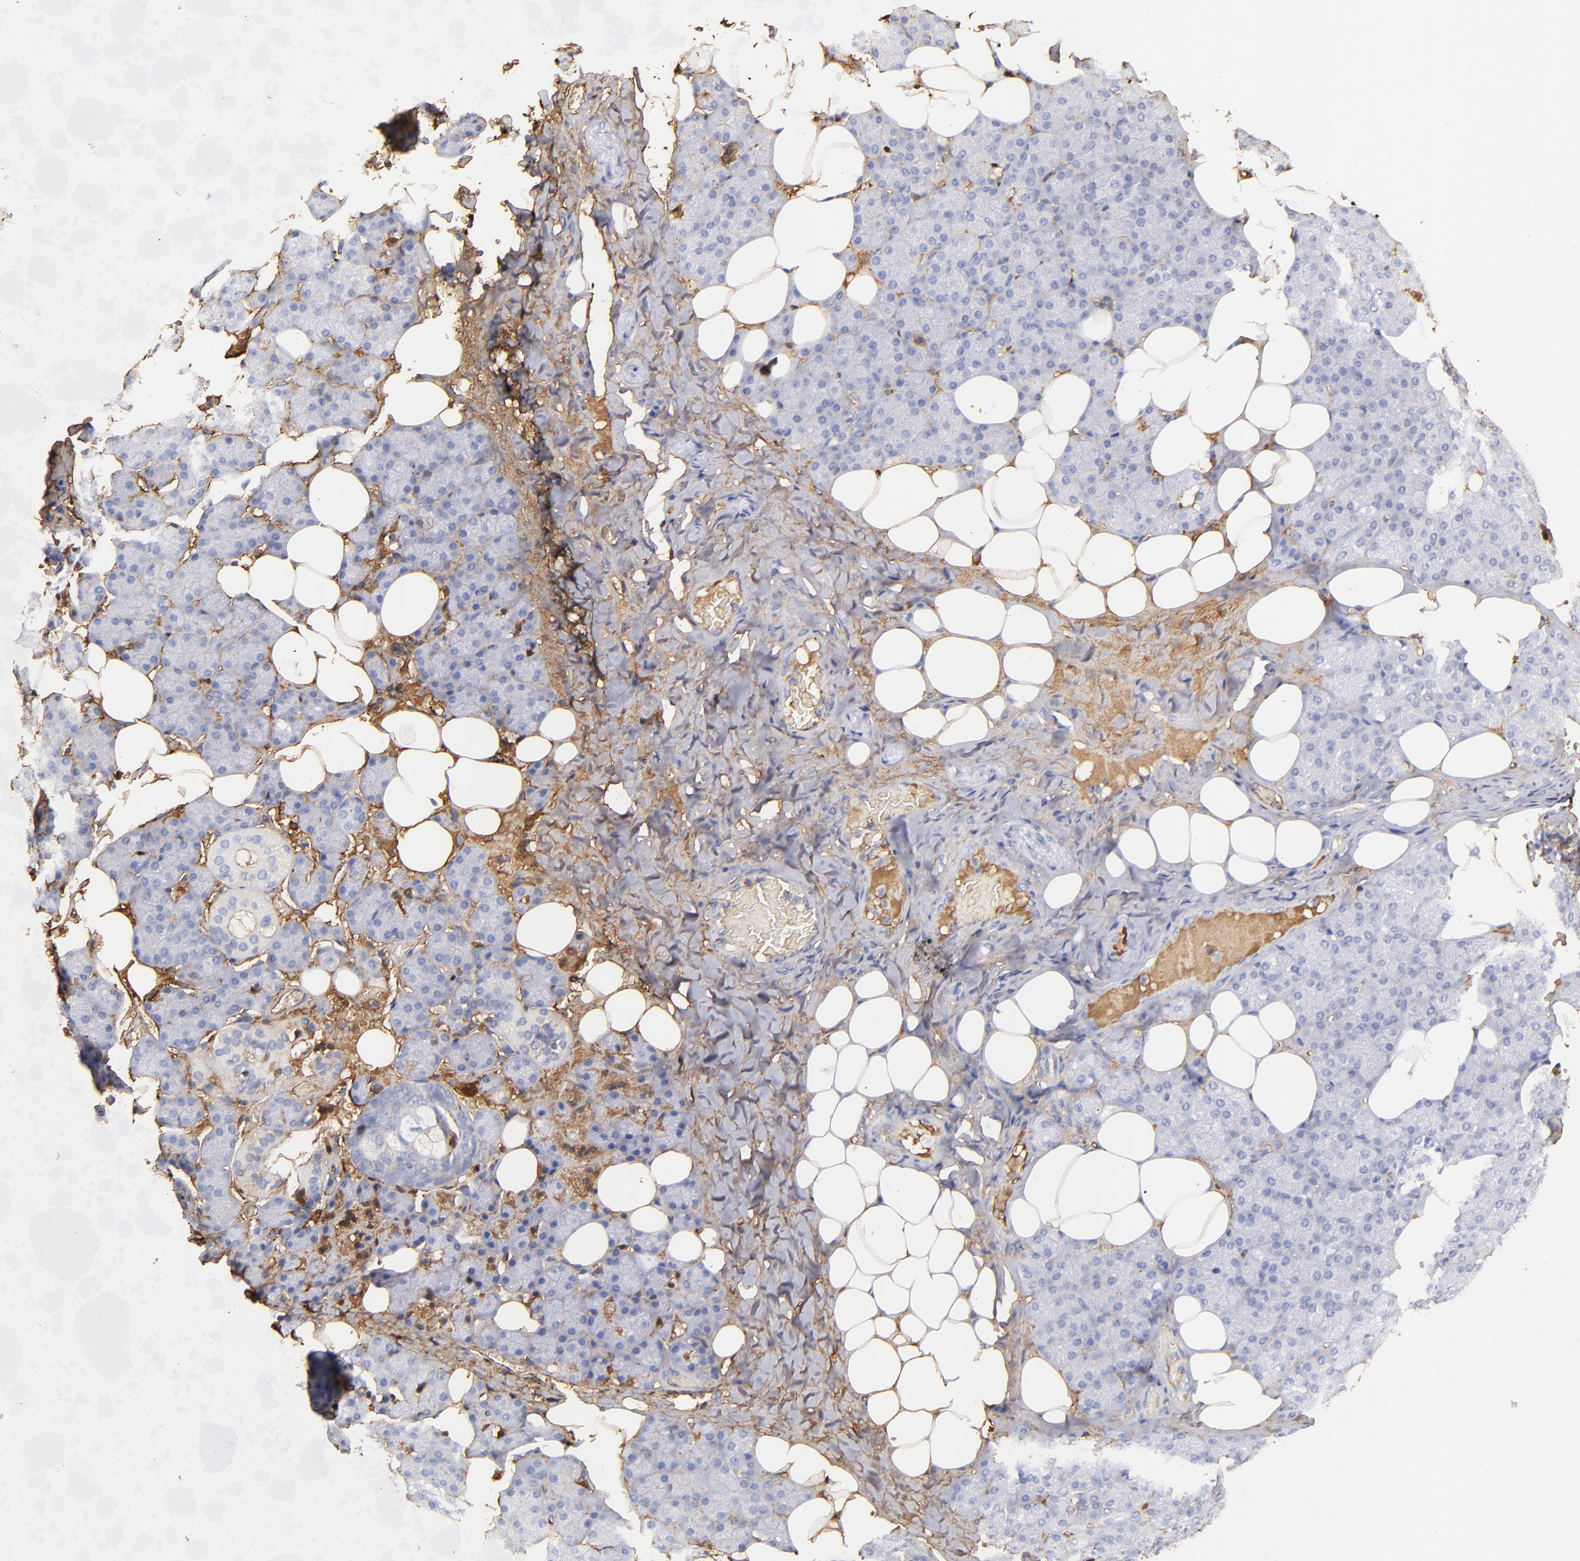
{"staining": {"intensity": "negative", "quantity": "none", "location": "none"}, "tissue": "salivary gland", "cell_type": "Glandular cells", "image_type": "normal", "snomed": [{"axis": "morphology", "description": "Normal tissue, NOS"}, {"axis": "topography", "description": "Lymph node"}, {"axis": "topography", "description": "Salivary gland"}], "caption": "Immunohistochemical staining of unremarkable human salivary gland reveals no significant positivity in glandular cells.", "gene": "FGB", "patient": {"sex": "male", "age": 8}}